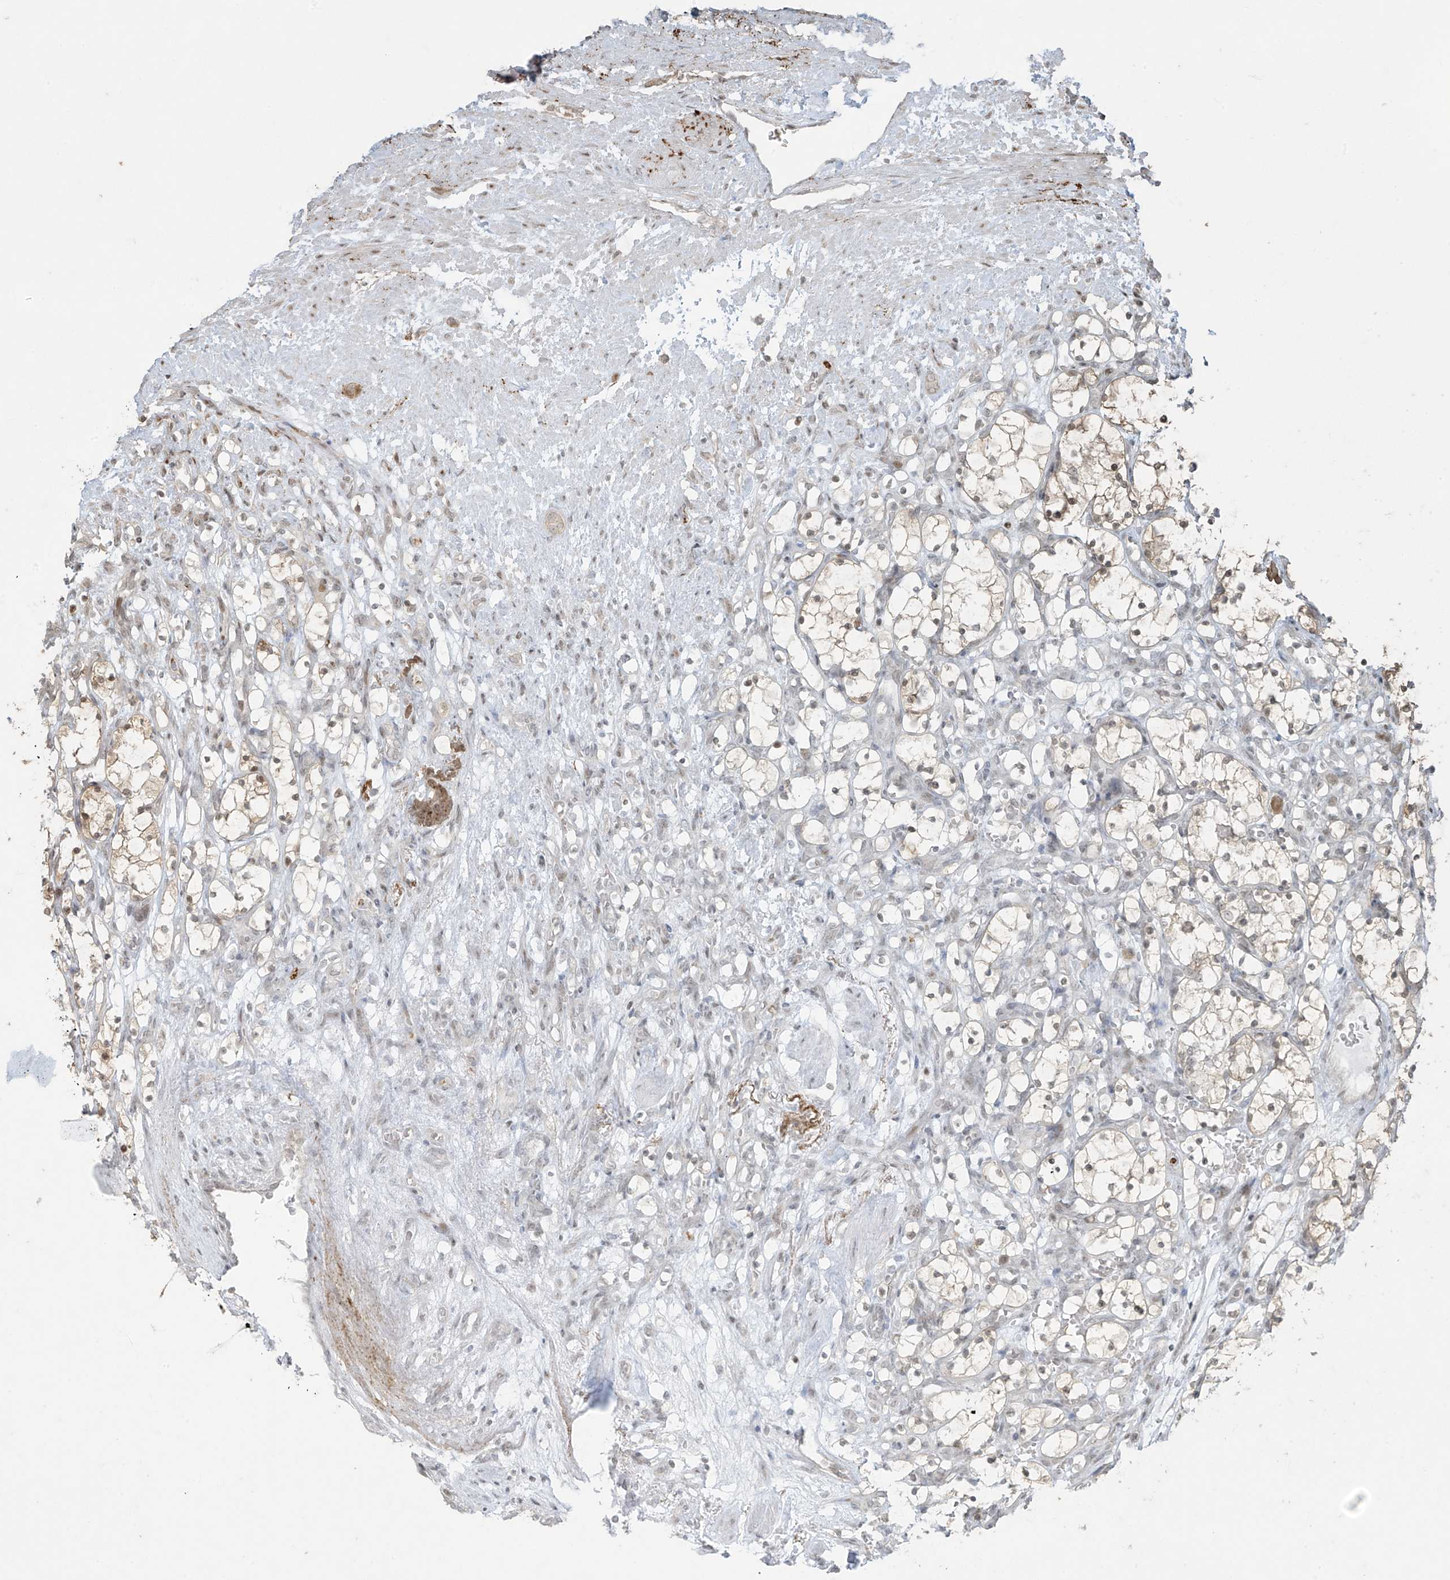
{"staining": {"intensity": "moderate", "quantity": "<25%", "location": "nuclear"}, "tissue": "renal cancer", "cell_type": "Tumor cells", "image_type": "cancer", "snomed": [{"axis": "morphology", "description": "Adenocarcinoma, NOS"}, {"axis": "topography", "description": "Kidney"}], "caption": "Immunohistochemical staining of human renal cancer (adenocarcinoma) demonstrates low levels of moderate nuclear expression in approximately <25% of tumor cells. (Stains: DAB (3,3'-diaminobenzidine) in brown, nuclei in blue, Microscopy: brightfield microscopy at high magnification).", "gene": "TTC22", "patient": {"sex": "female", "age": 69}}